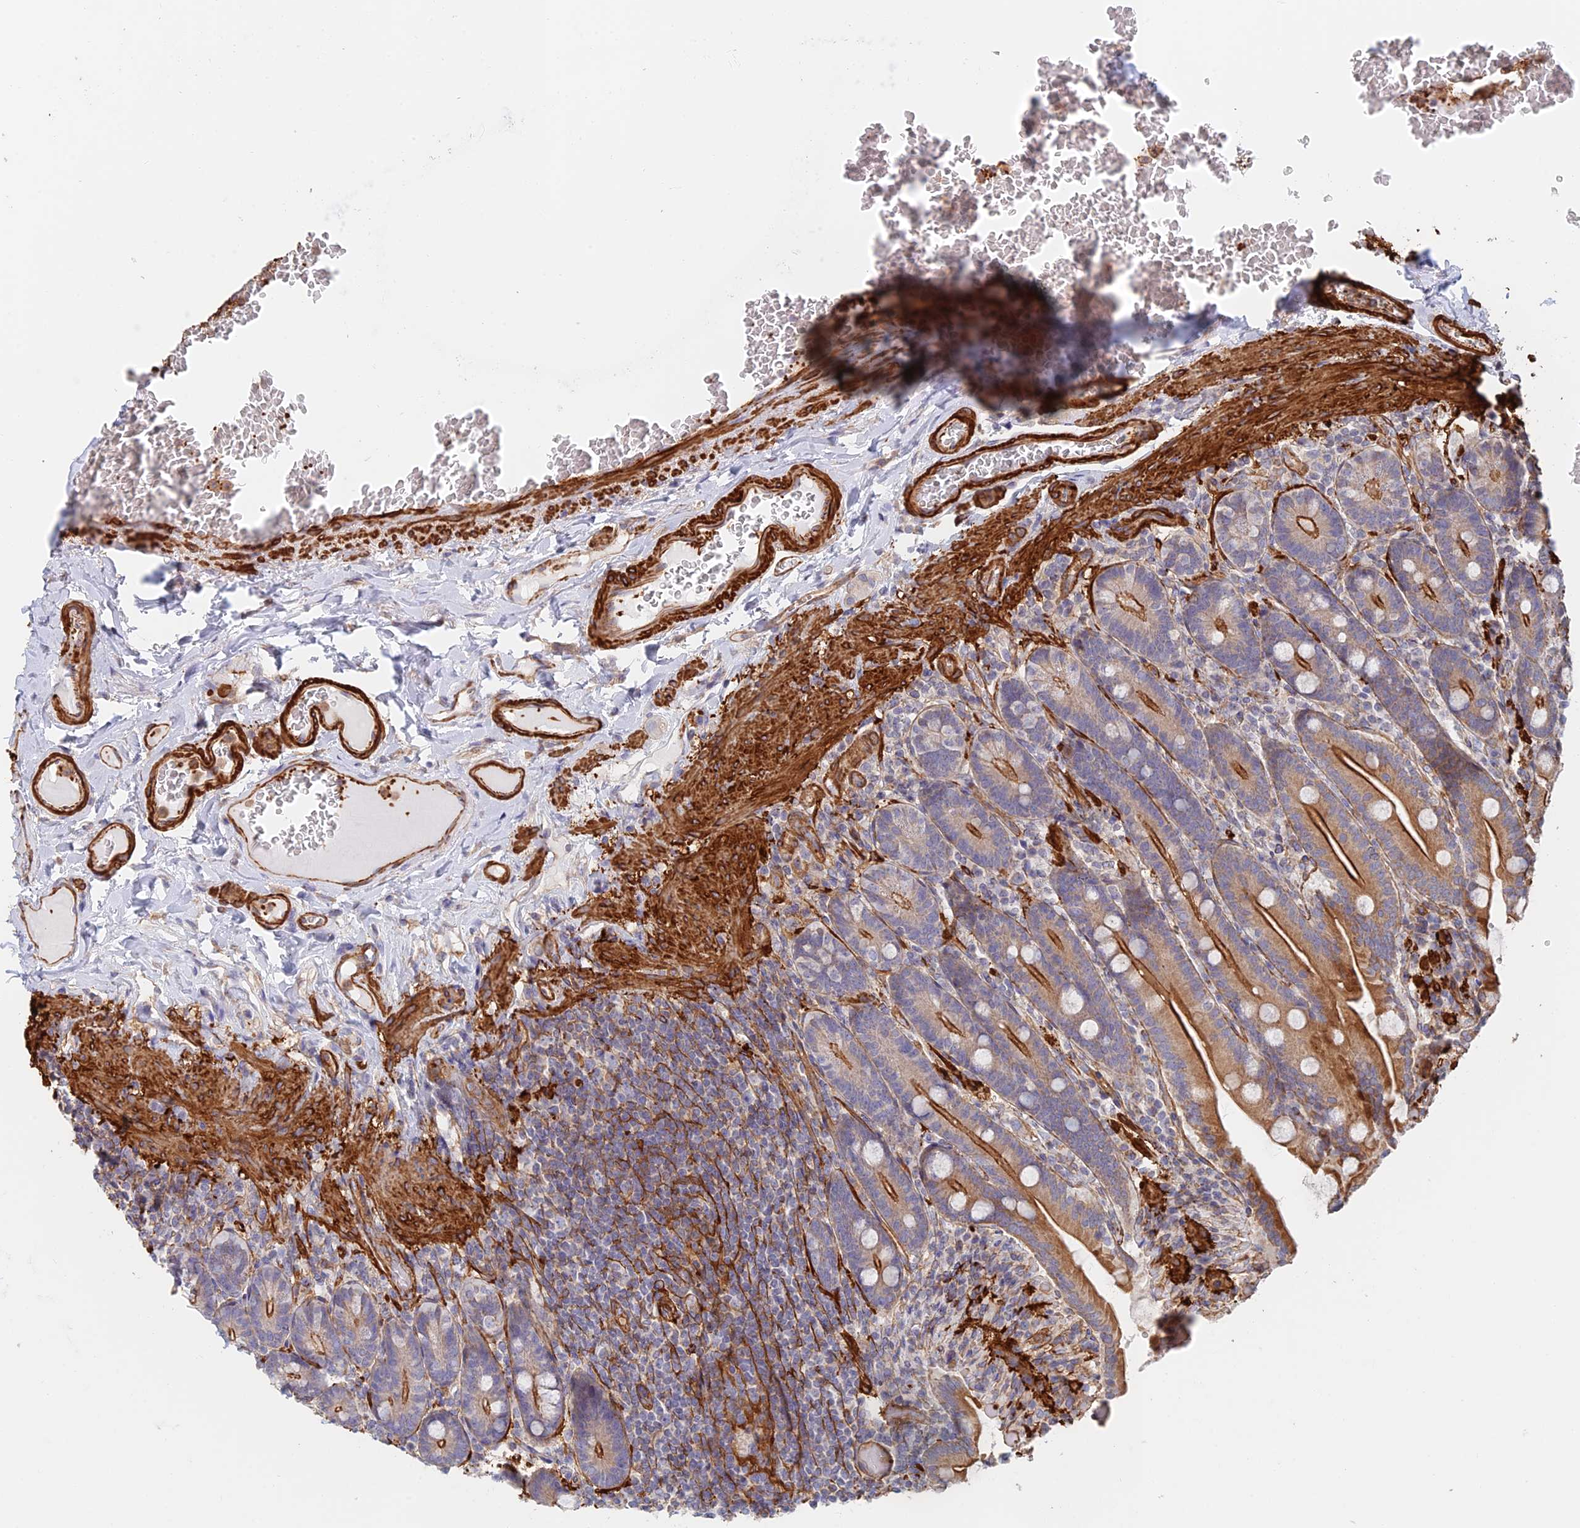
{"staining": {"intensity": "strong", "quantity": ">75%", "location": "cytoplasmic/membranous"}, "tissue": "duodenum", "cell_type": "Glandular cells", "image_type": "normal", "snomed": [{"axis": "morphology", "description": "Normal tissue, NOS"}, {"axis": "topography", "description": "Duodenum"}], "caption": "Protein expression analysis of unremarkable human duodenum reveals strong cytoplasmic/membranous expression in approximately >75% of glandular cells. (DAB (3,3'-diaminobenzidine) IHC with brightfield microscopy, high magnification).", "gene": "PAK4", "patient": {"sex": "female", "age": 62}}